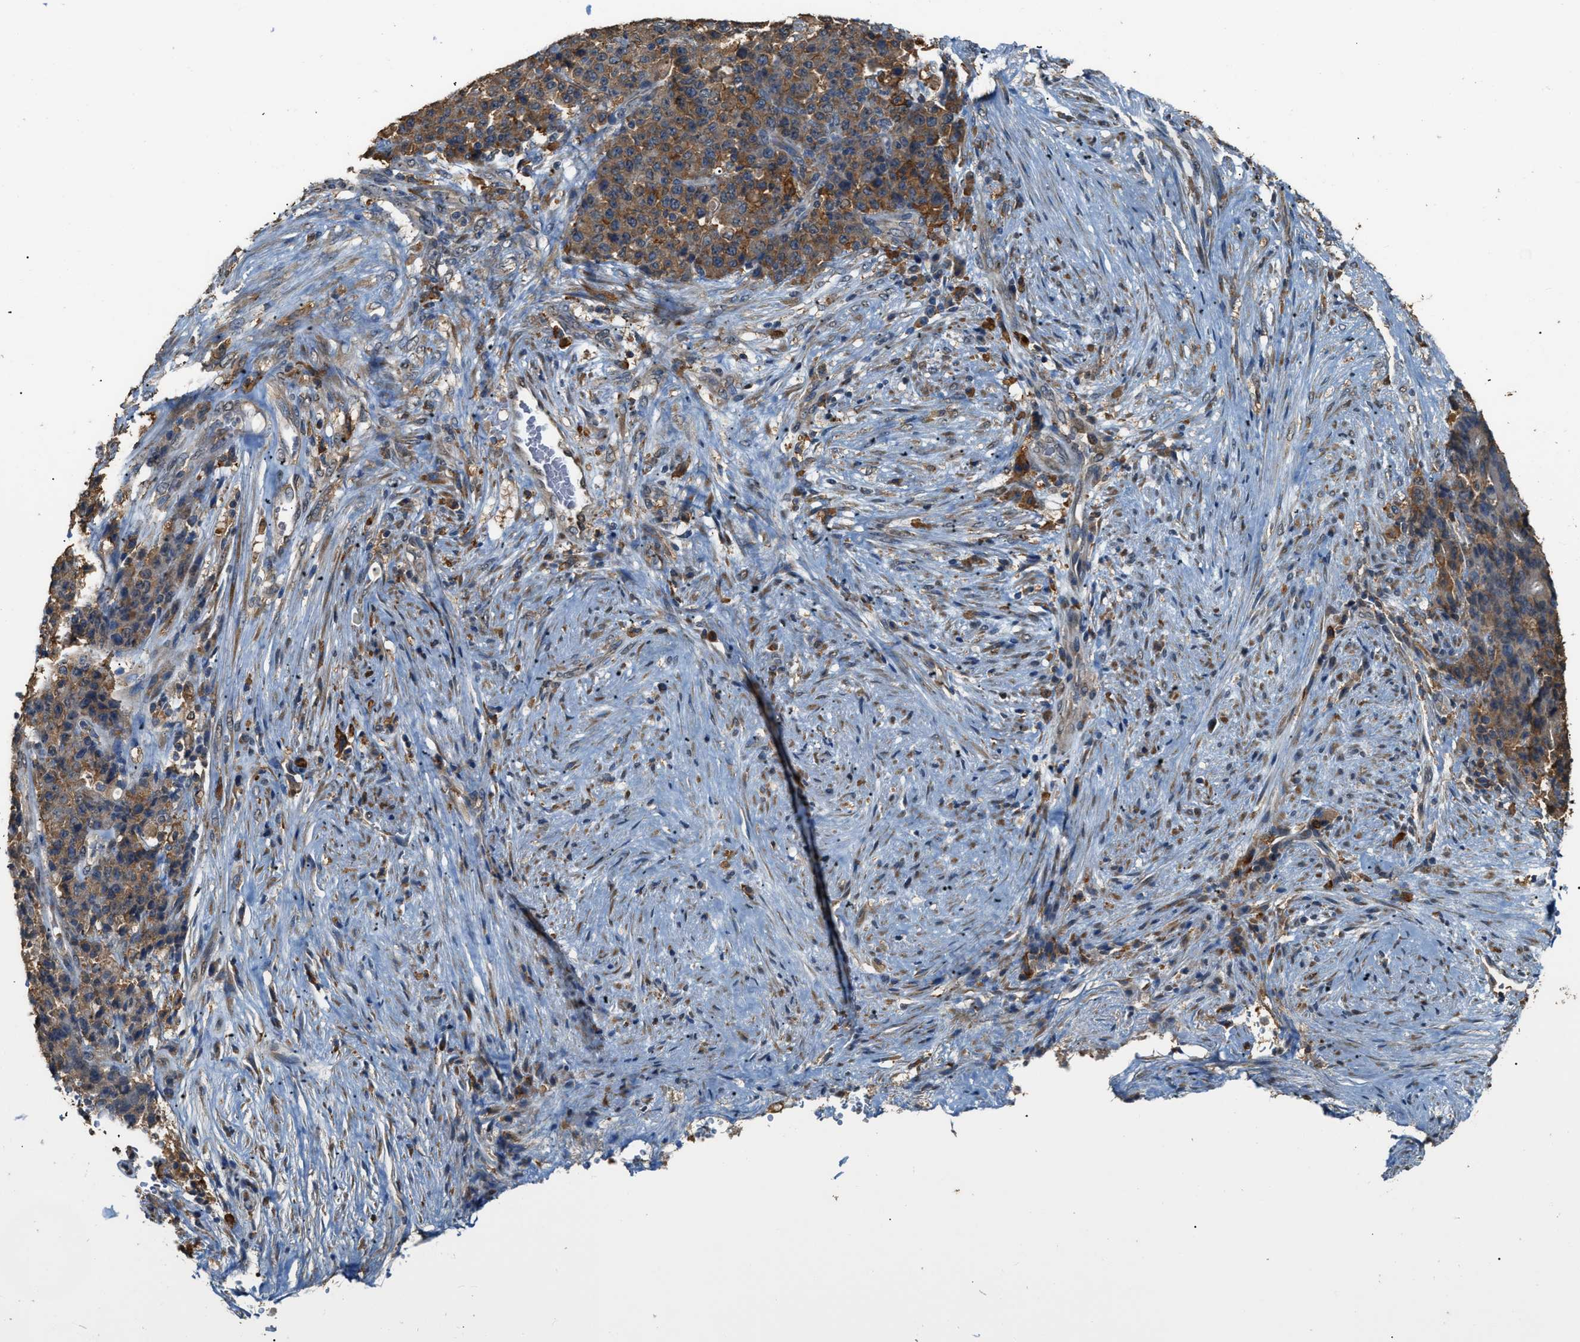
{"staining": {"intensity": "moderate", "quantity": "25%-75%", "location": "cytoplasmic/membranous"}, "tissue": "stomach cancer", "cell_type": "Tumor cells", "image_type": "cancer", "snomed": [{"axis": "morphology", "description": "Adenocarcinoma, NOS"}, {"axis": "topography", "description": "Stomach"}], "caption": "This is an image of IHC staining of stomach cancer, which shows moderate expression in the cytoplasmic/membranous of tumor cells.", "gene": "GCN1", "patient": {"sex": "female", "age": 73}}